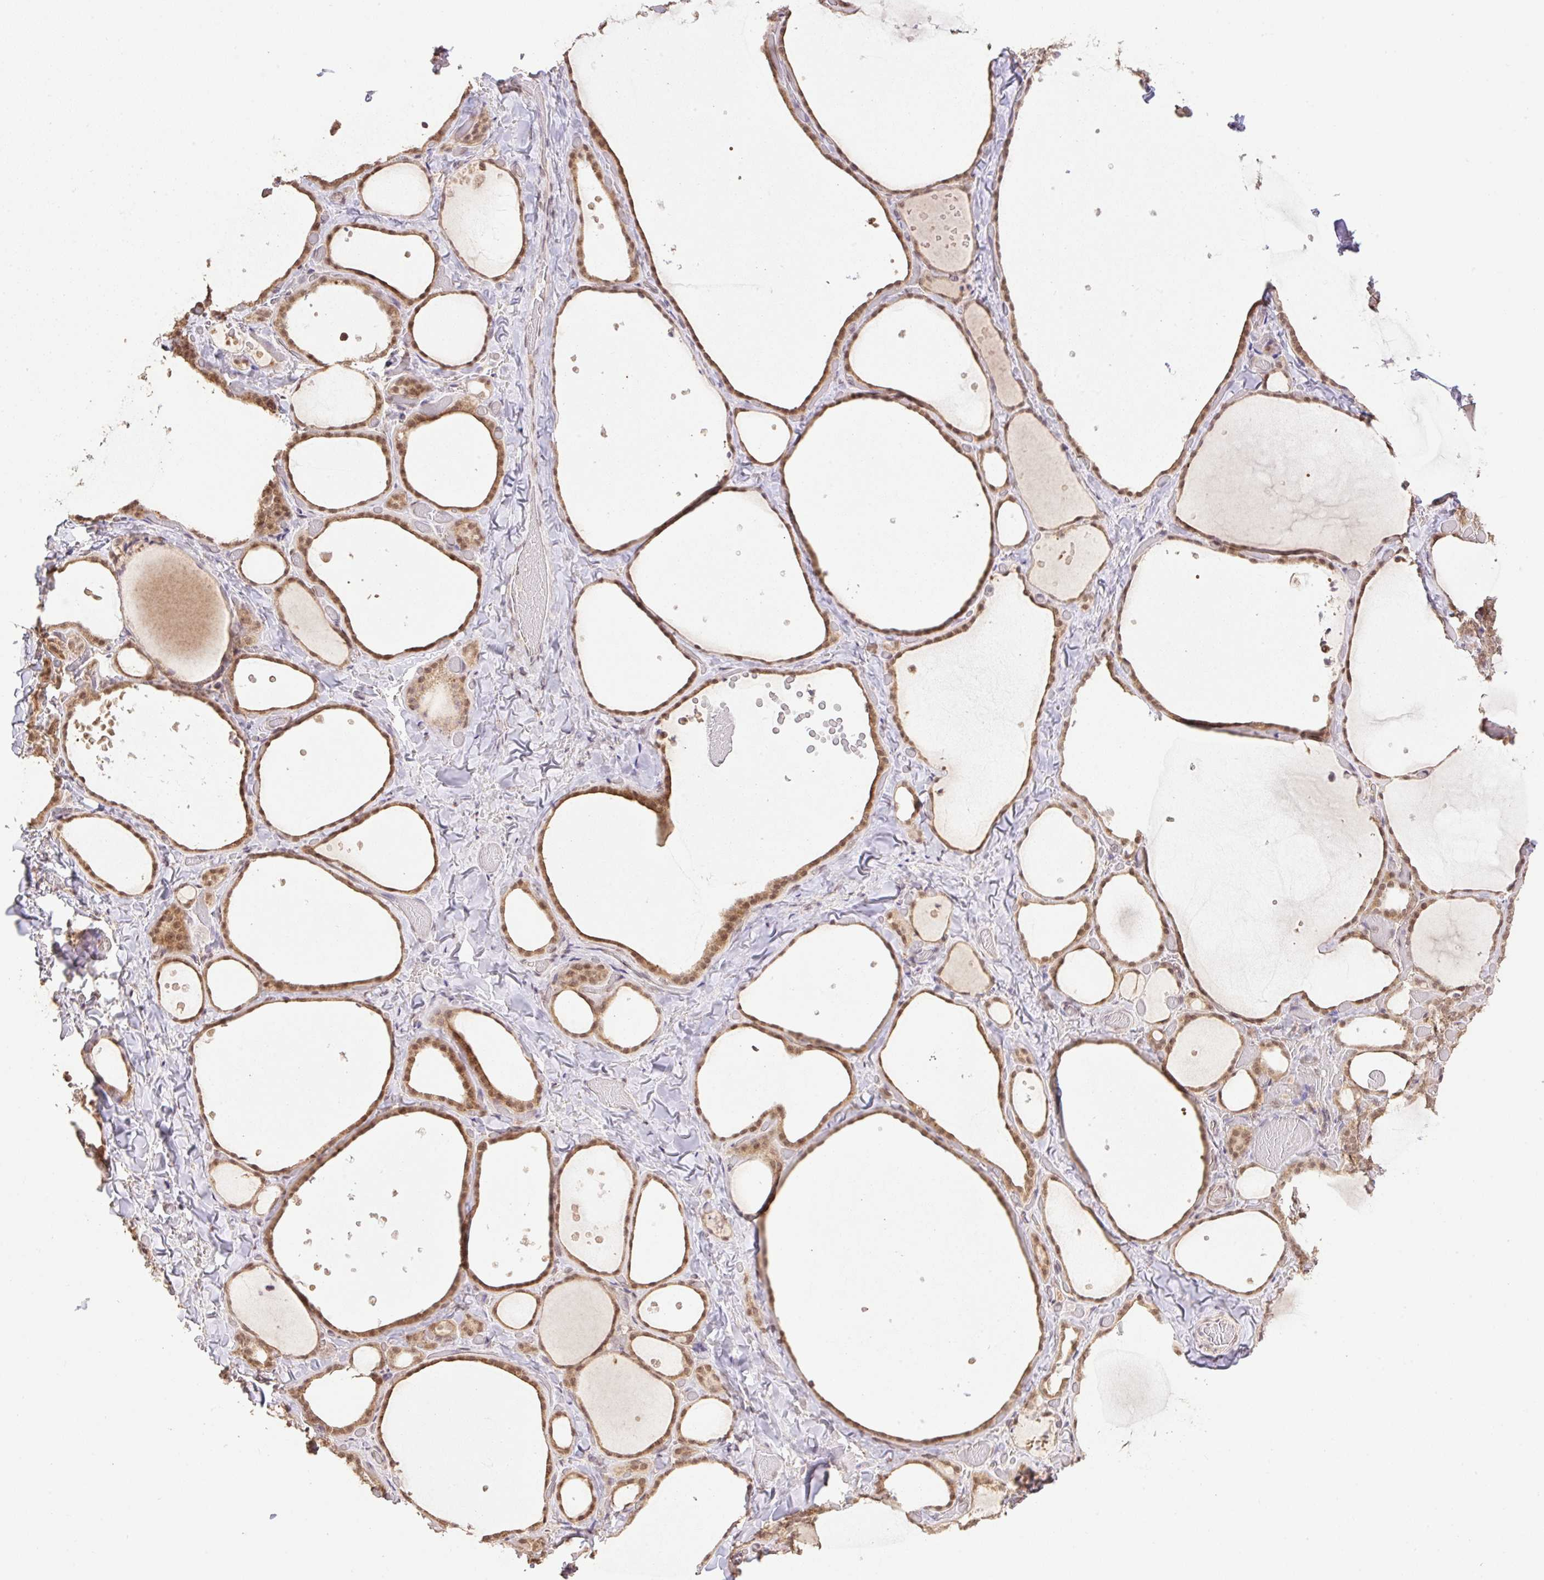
{"staining": {"intensity": "moderate", "quantity": ">75%", "location": "cytoplasmic/membranous,nuclear"}, "tissue": "thyroid gland", "cell_type": "Glandular cells", "image_type": "normal", "snomed": [{"axis": "morphology", "description": "Normal tissue, NOS"}, {"axis": "topography", "description": "Thyroid gland"}], "caption": "Moderate cytoplasmic/membranous,nuclear positivity for a protein is seen in approximately >75% of glandular cells of normal thyroid gland using immunohistochemistry.", "gene": "VPS25", "patient": {"sex": "female", "age": 36}}